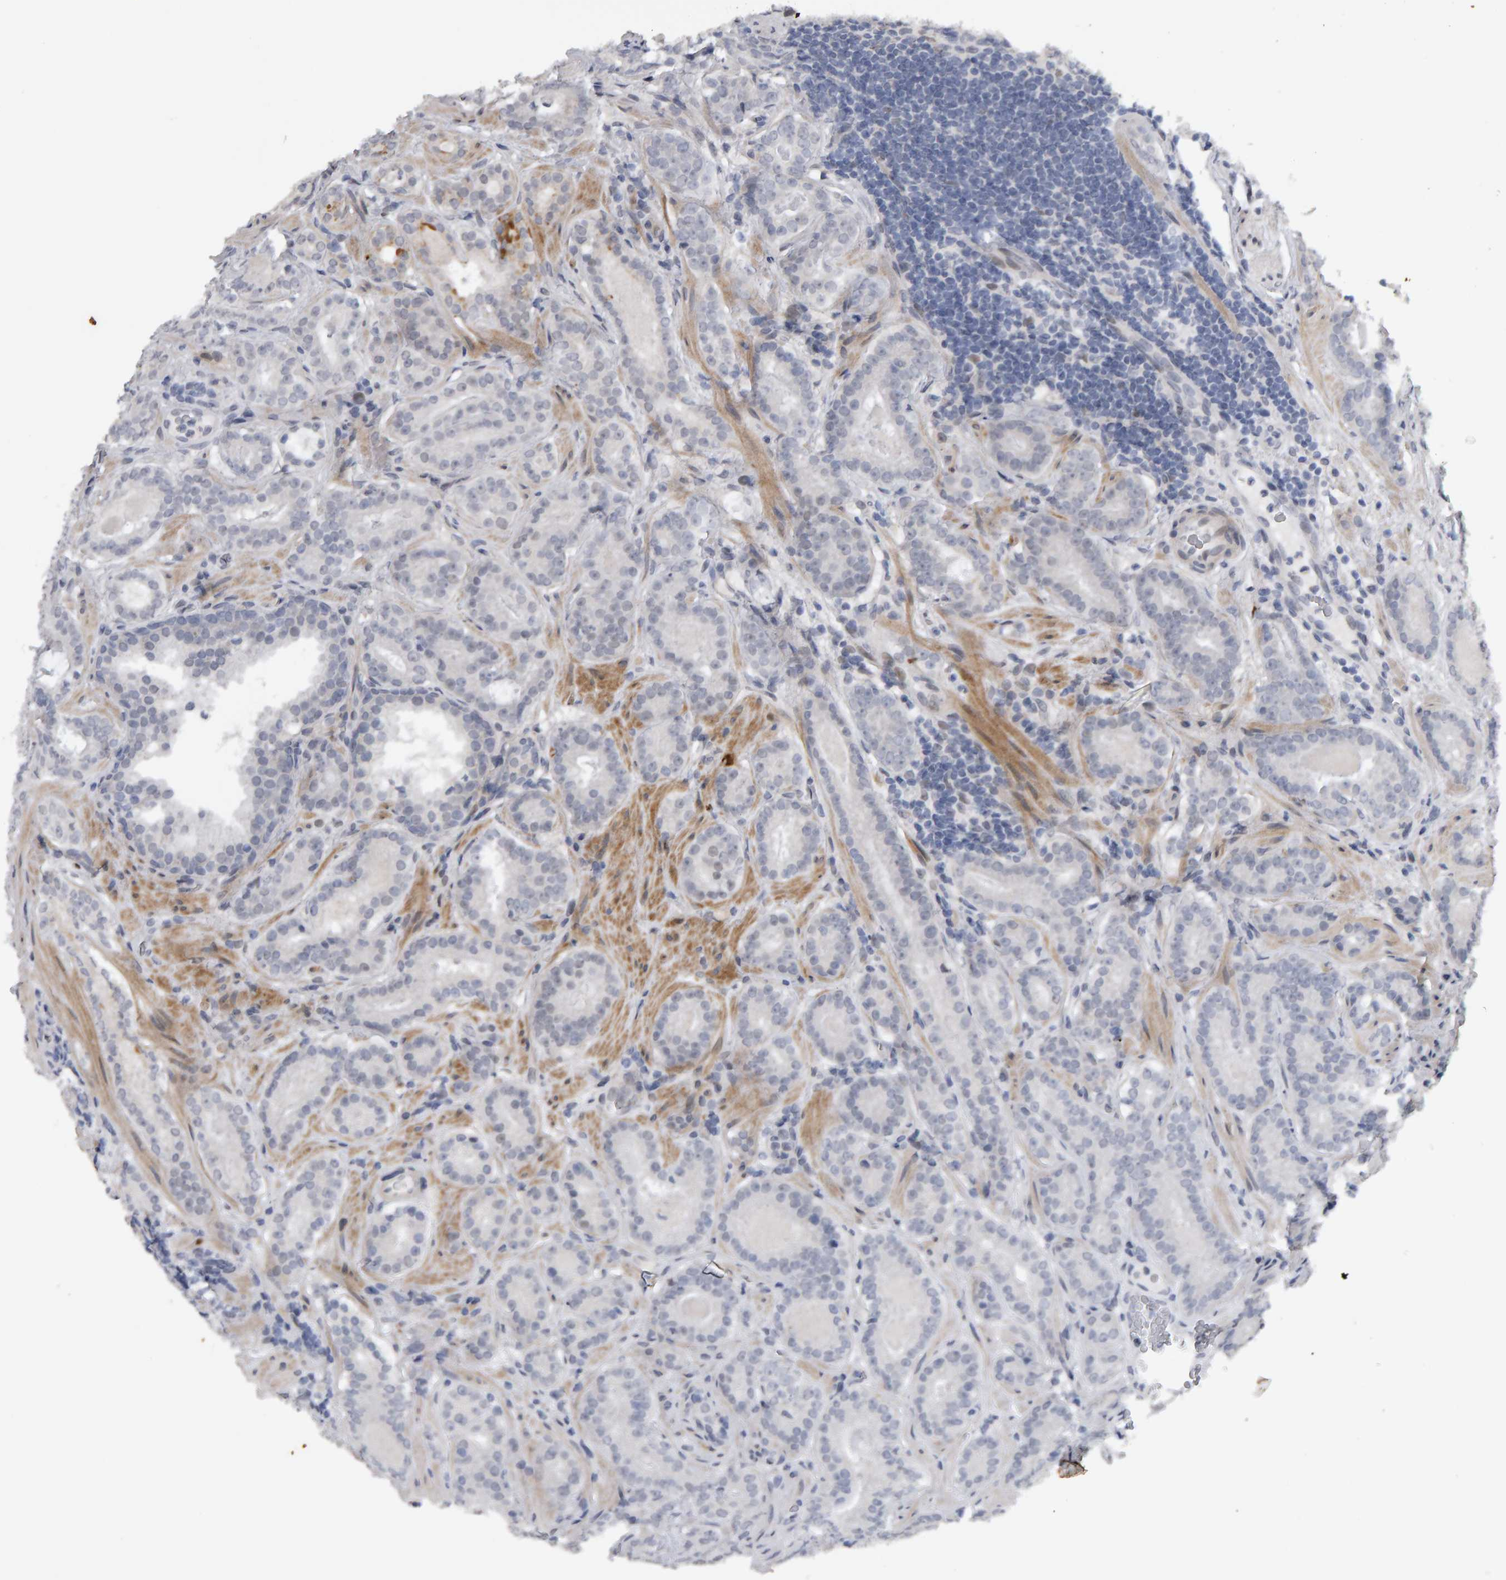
{"staining": {"intensity": "negative", "quantity": "none", "location": "none"}, "tissue": "prostate cancer", "cell_type": "Tumor cells", "image_type": "cancer", "snomed": [{"axis": "morphology", "description": "Adenocarcinoma, Low grade"}, {"axis": "topography", "description": "Prostate"}], "caption": "IHC image of neoplastic tissue: human prostate adenocarcinoma (low-grade) stained with DAB (3,3'-diaminobenzidine) demonstrates no significant protein staining in tumor cells.", "gene": "IPO8", "patient": {"sex": "male", "age": 69}}